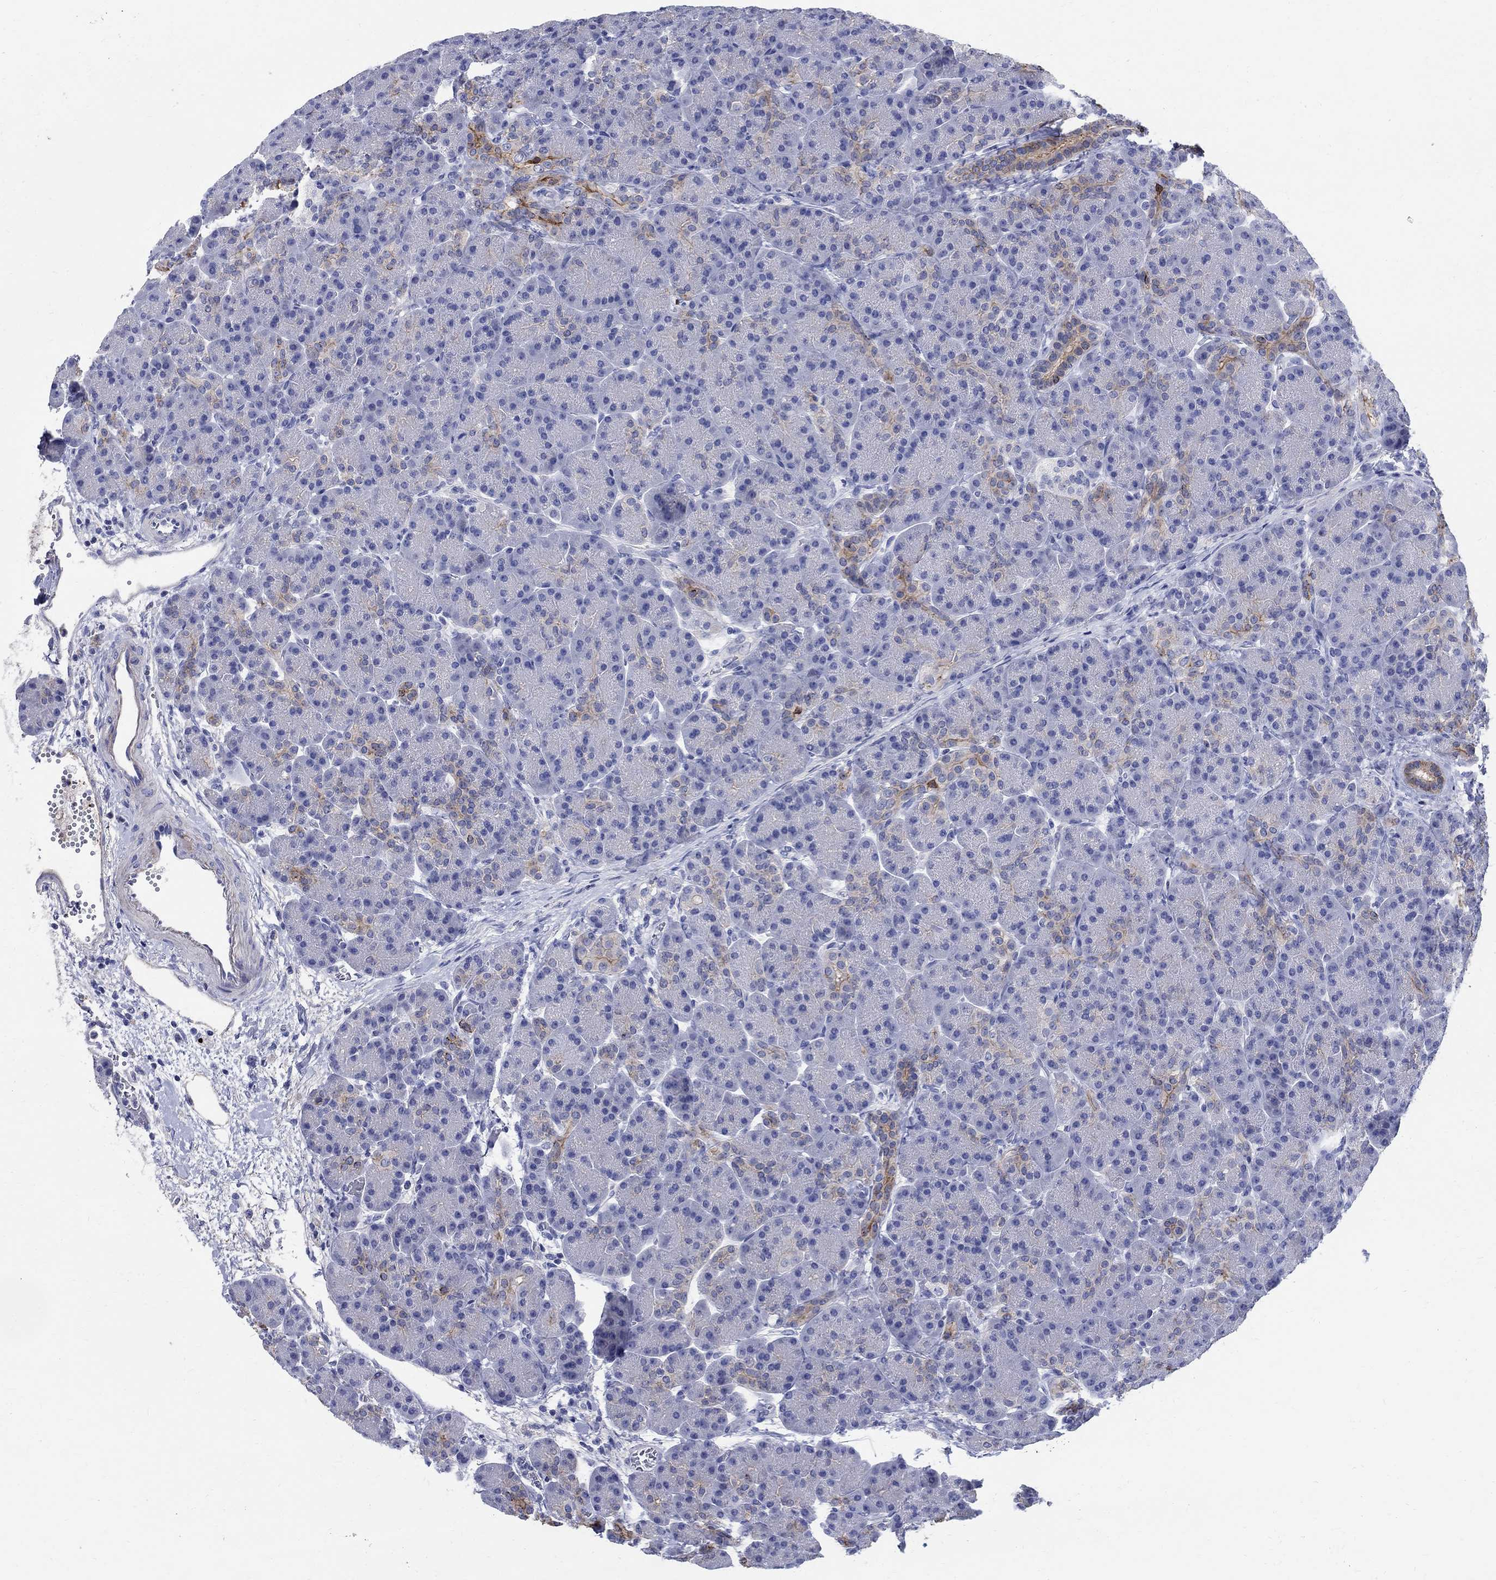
{"staining": {"intensity": "moderate", "quantity": "<25%", "location": "cytoplasmic/membranous"}, "tissue": "pancreas", "cell_type": "Exocrine glandular cells", "image_type": "normal", "snomed": [{"axis": "morphology", "description": "Normal tissue, NOS"}, {"axis": "topography", "description": "Pancreas"}], "caption": "IHC image of benign pancreas: pancreas stained using IHC displays low levels of moderate protein expression localized specifically in the cytoplasmic/membranous of exocrine glandular cells, appearing as a cytoplasmic/membranous brown color.", "gene": "SOX2", "patient": {"sex": "female", "age": 63}}